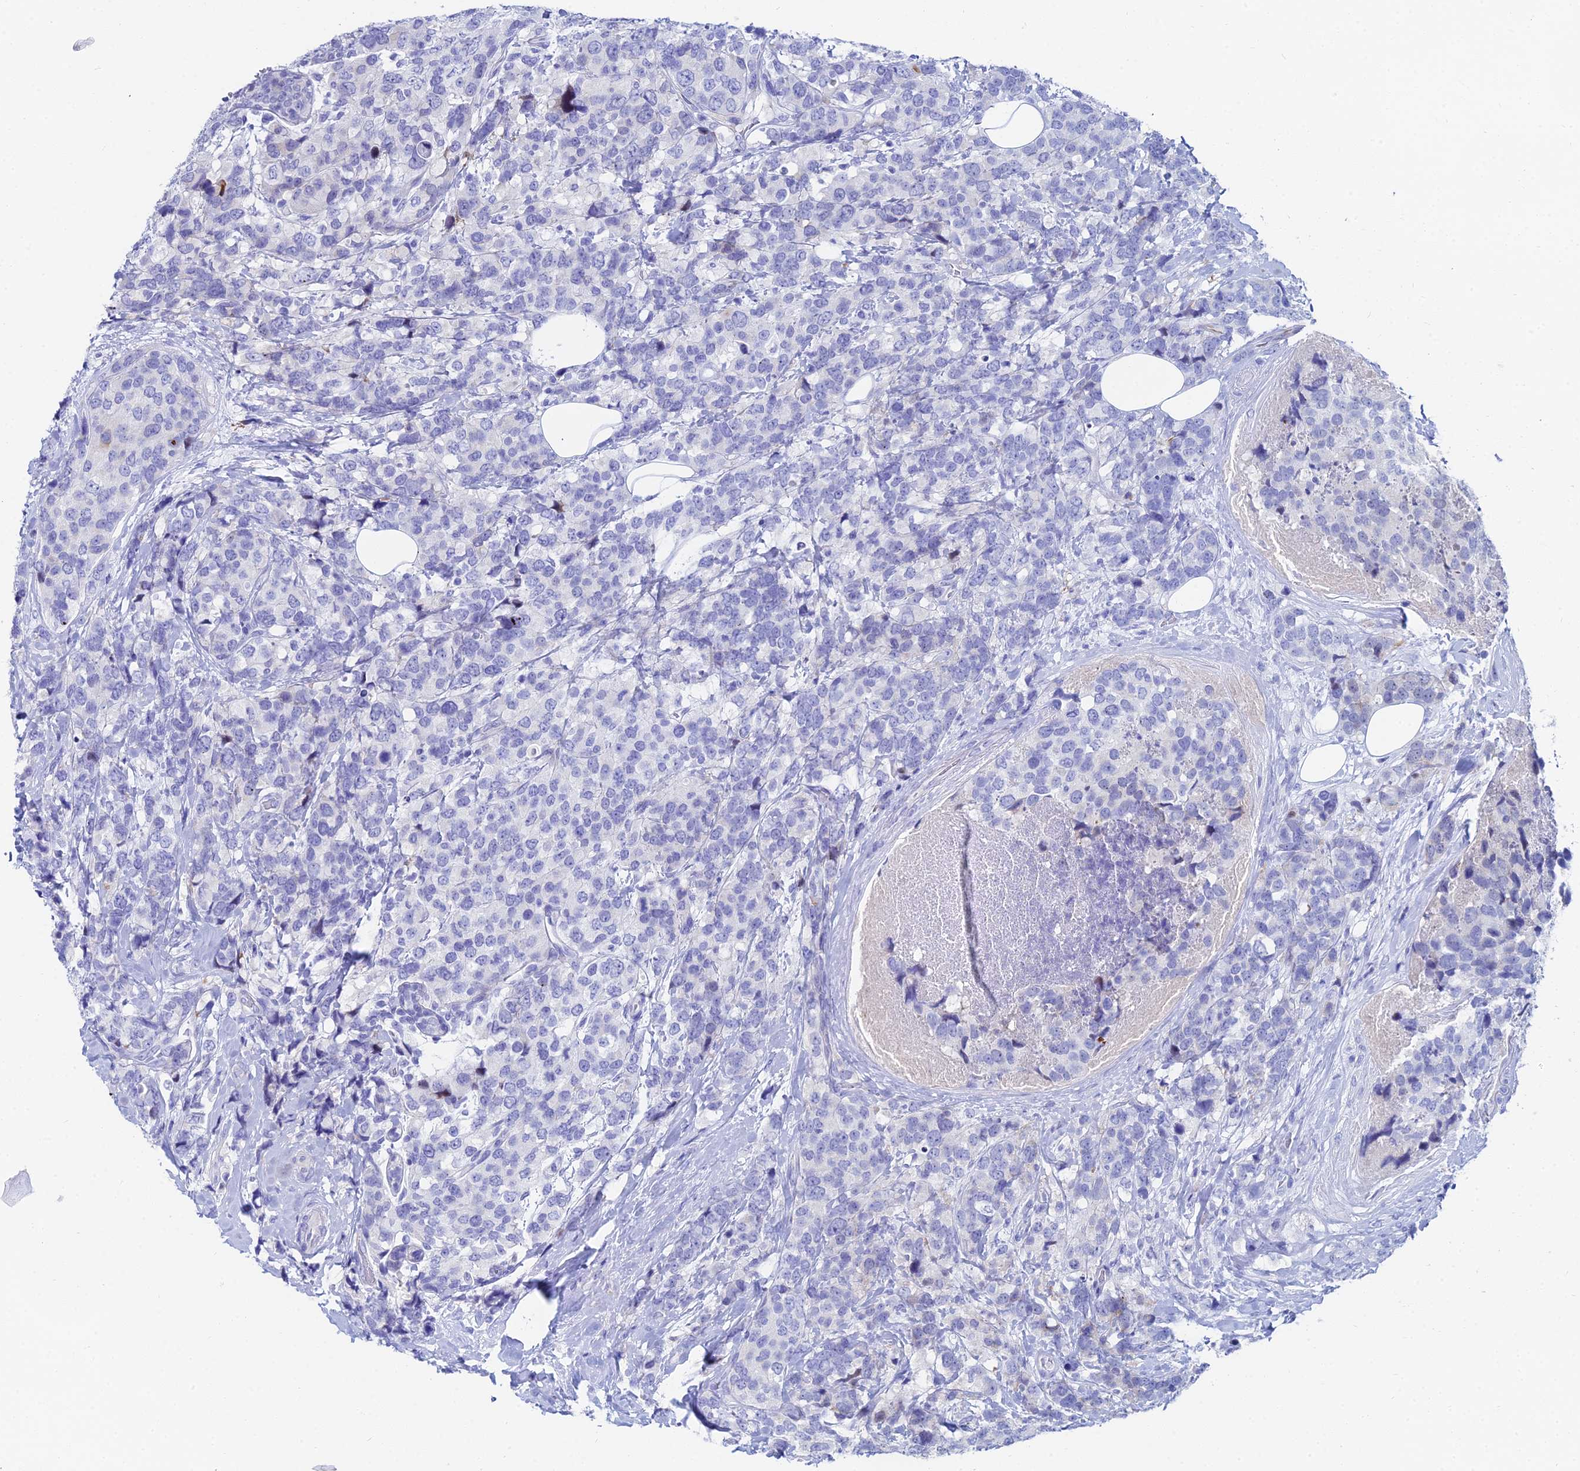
{"staining": {"intensity": "negative", "quantity": "none", "location": "none"}, "tissue": "breast cancer", "cell_type": "Tumor cells", "image_type": "cancer", "snomed": [{"axis": "morphology", "description": "Lobular carcinoma"}, {"axis": "topography", "description": "Breast"}], "caption": "Breast cancer (lobular carcinoma) was stained to show a protein in brown. There is no significant positivity in tumor cells.", "gene": "HSPA1L", "patient": {"sex": "female", "age": 59}}